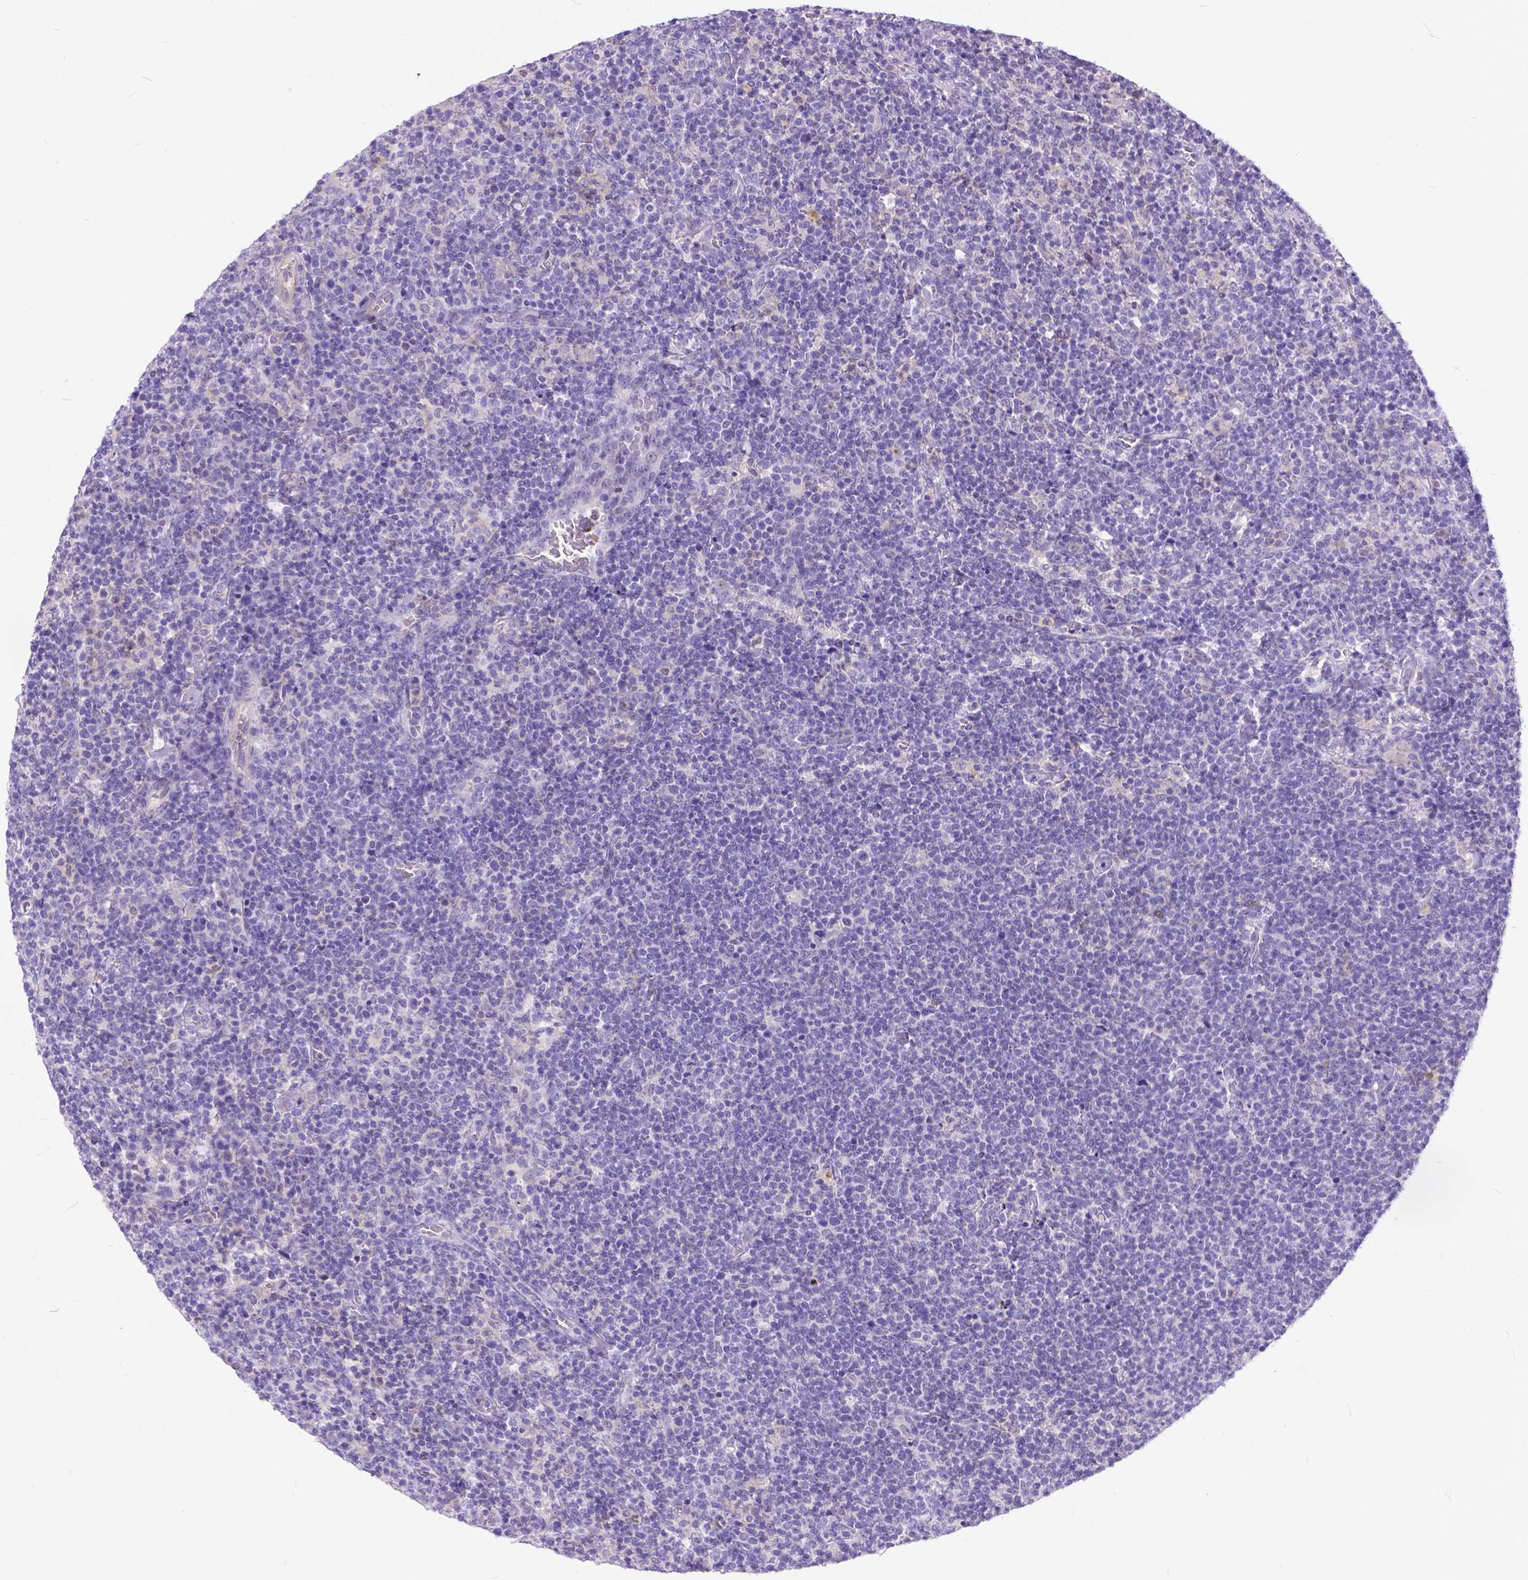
{"staining": {"intensity": "weak", "quantity": "<25%", "location": "cytoplasmic/membranous"}, "tissue": "lymphoma", "cell_type": "Tumor cells", "image_type": "cancer", "snomed": [{"axis": "morphology", "description": "Malignant lymphoma, non-Hodgkin's type, High grade"}, {"axis": "topography", "description": "Lymph node"}], "caption": "Immunohistochemical staining of human lymphoma demonstrates no significant positivity in tumor cells.", "gene": "TMEM169", "patient": {"sex": "male", "age": 61}}